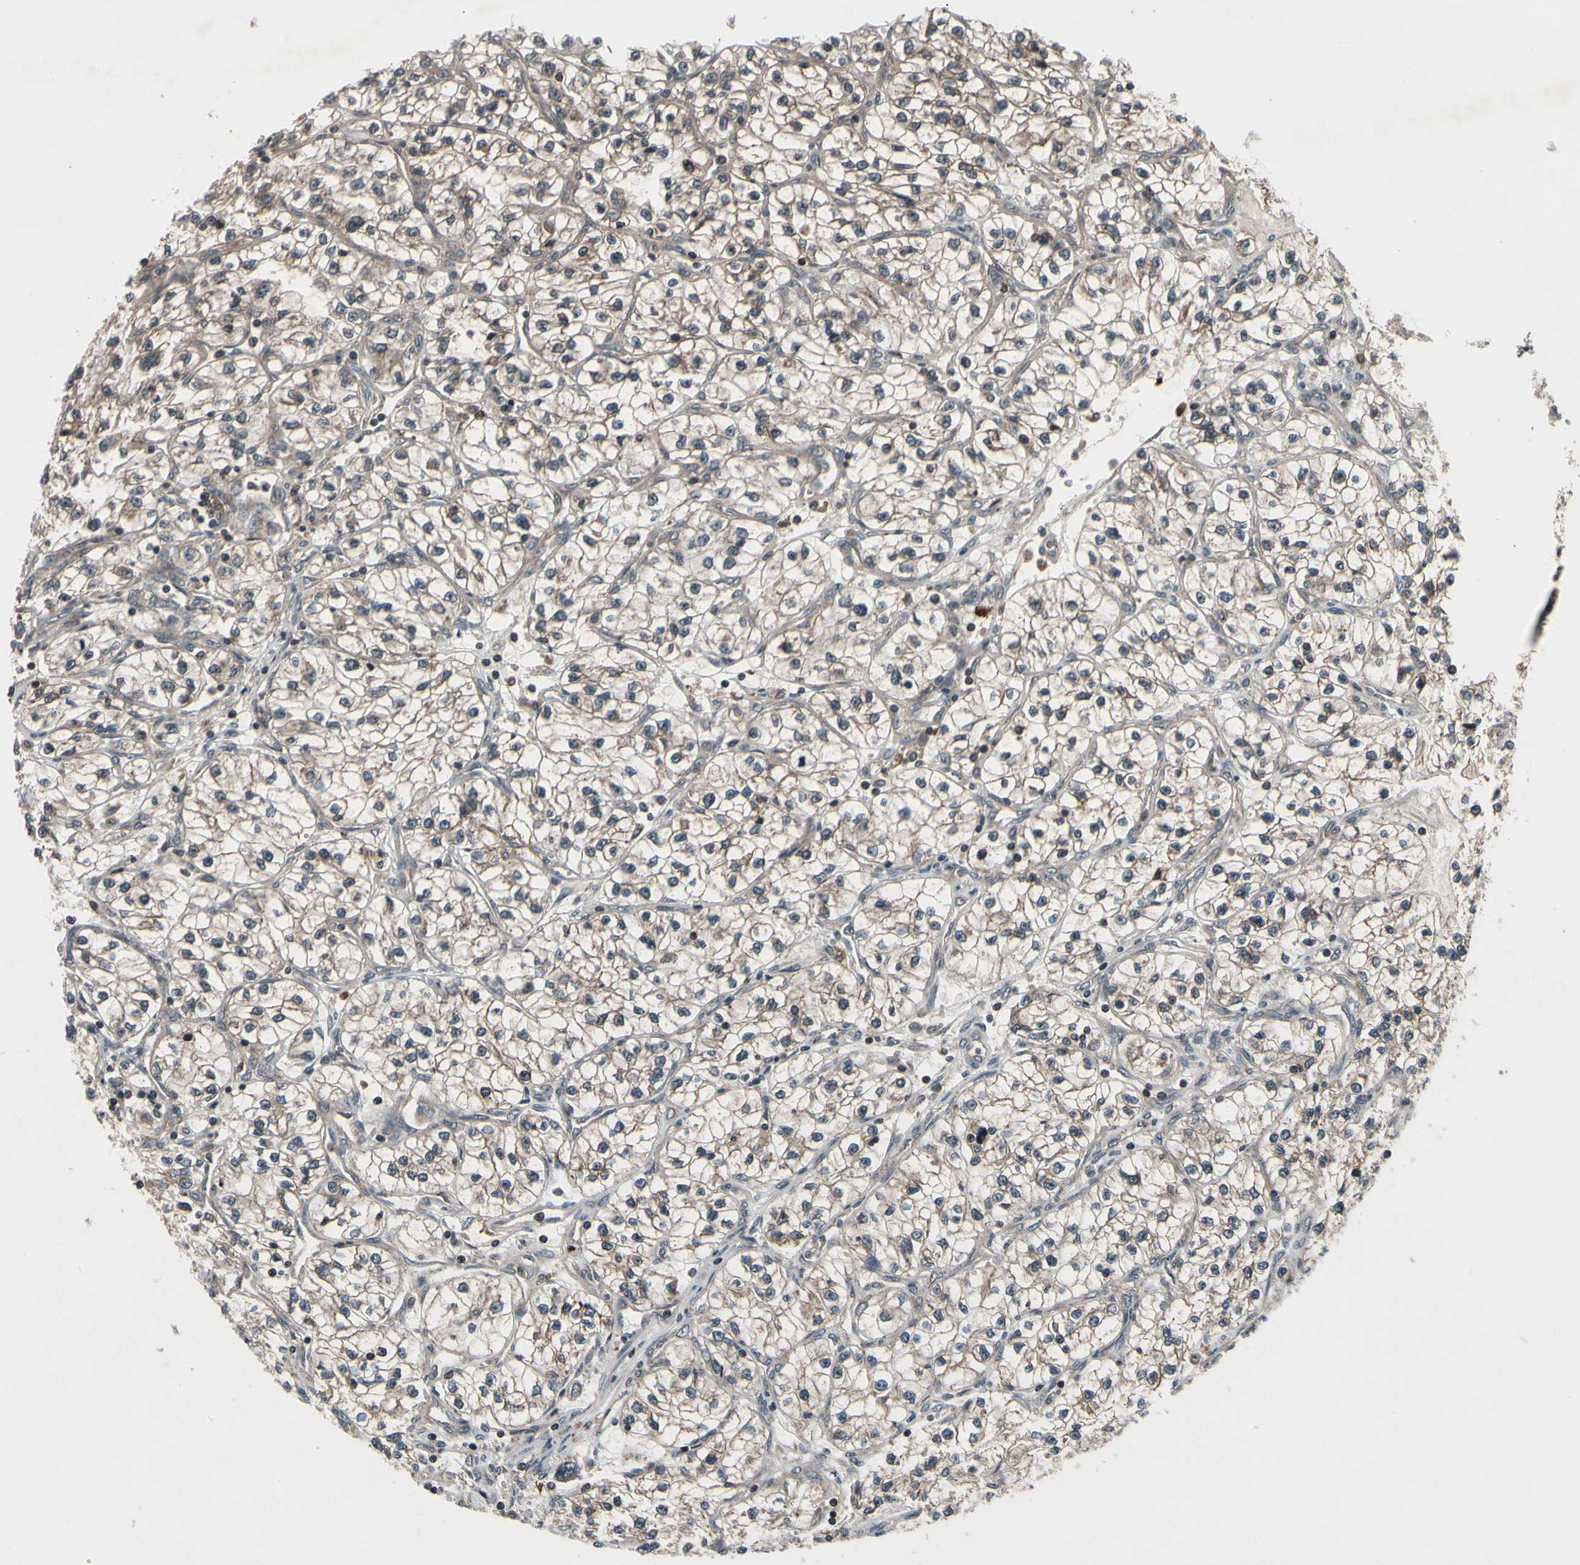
{"staining": {"intensity": "moderate", "quantity": "25%-75%", "location": "cytoplasmic/membranous"}, "tissue": "renal cancer", "cell_type": "Tumor cells", "image_type": "cancer", "snomed": [{"axis": "morphology", "description": "Adenocarcinoma, NOS"}, {"axis": "topography", "description": "Kidney"}], "caption": "About 25%-75% of tumor cells in human adenocarcinoma (renal) exhibit moderate cytoplasmic/membranous protein staining as visualized by brown immunohistochemical staining.", "gene": "MBTPS2", "patient": {"sex": "female", "age": 57}}